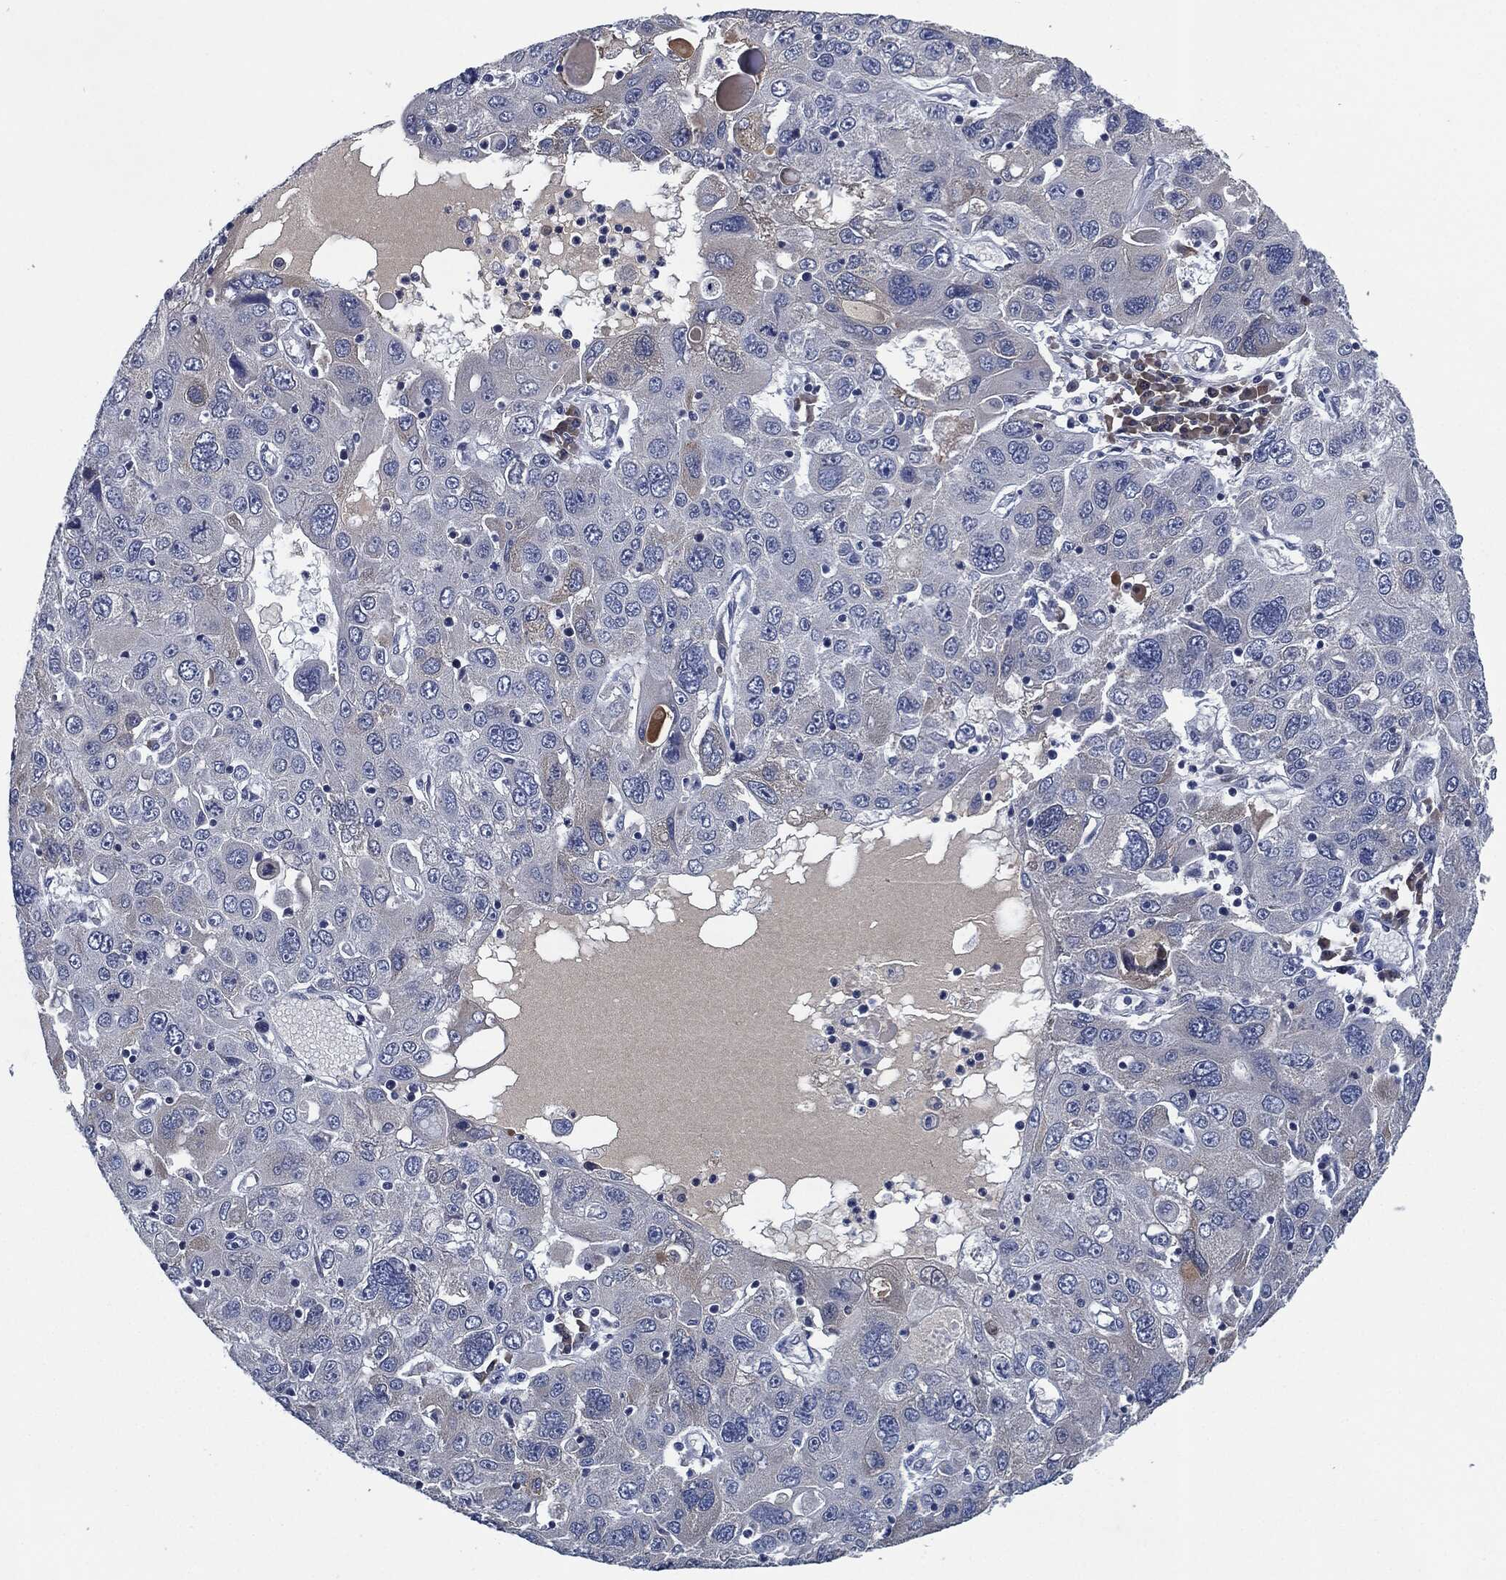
{"staining": {"intensity": "negative", "quantity": "none", "location": "none"}, "tissue": "stomach cancer", "cell_type": "Tumor cells", "image_type": "cancer", "snomed": [{"axis": "morphology", "description": "Adenocarcinoma, NOS"}, {"axis": "topography", "description": "Stomach"}], "caption": "A photomicrograph of stomach cancer (adenocarcinoma) stained for a protein exhibits no brown staining in tumor cells.", "gene": "IL2RG", "patient": {"sex": "male", "age": 56}}